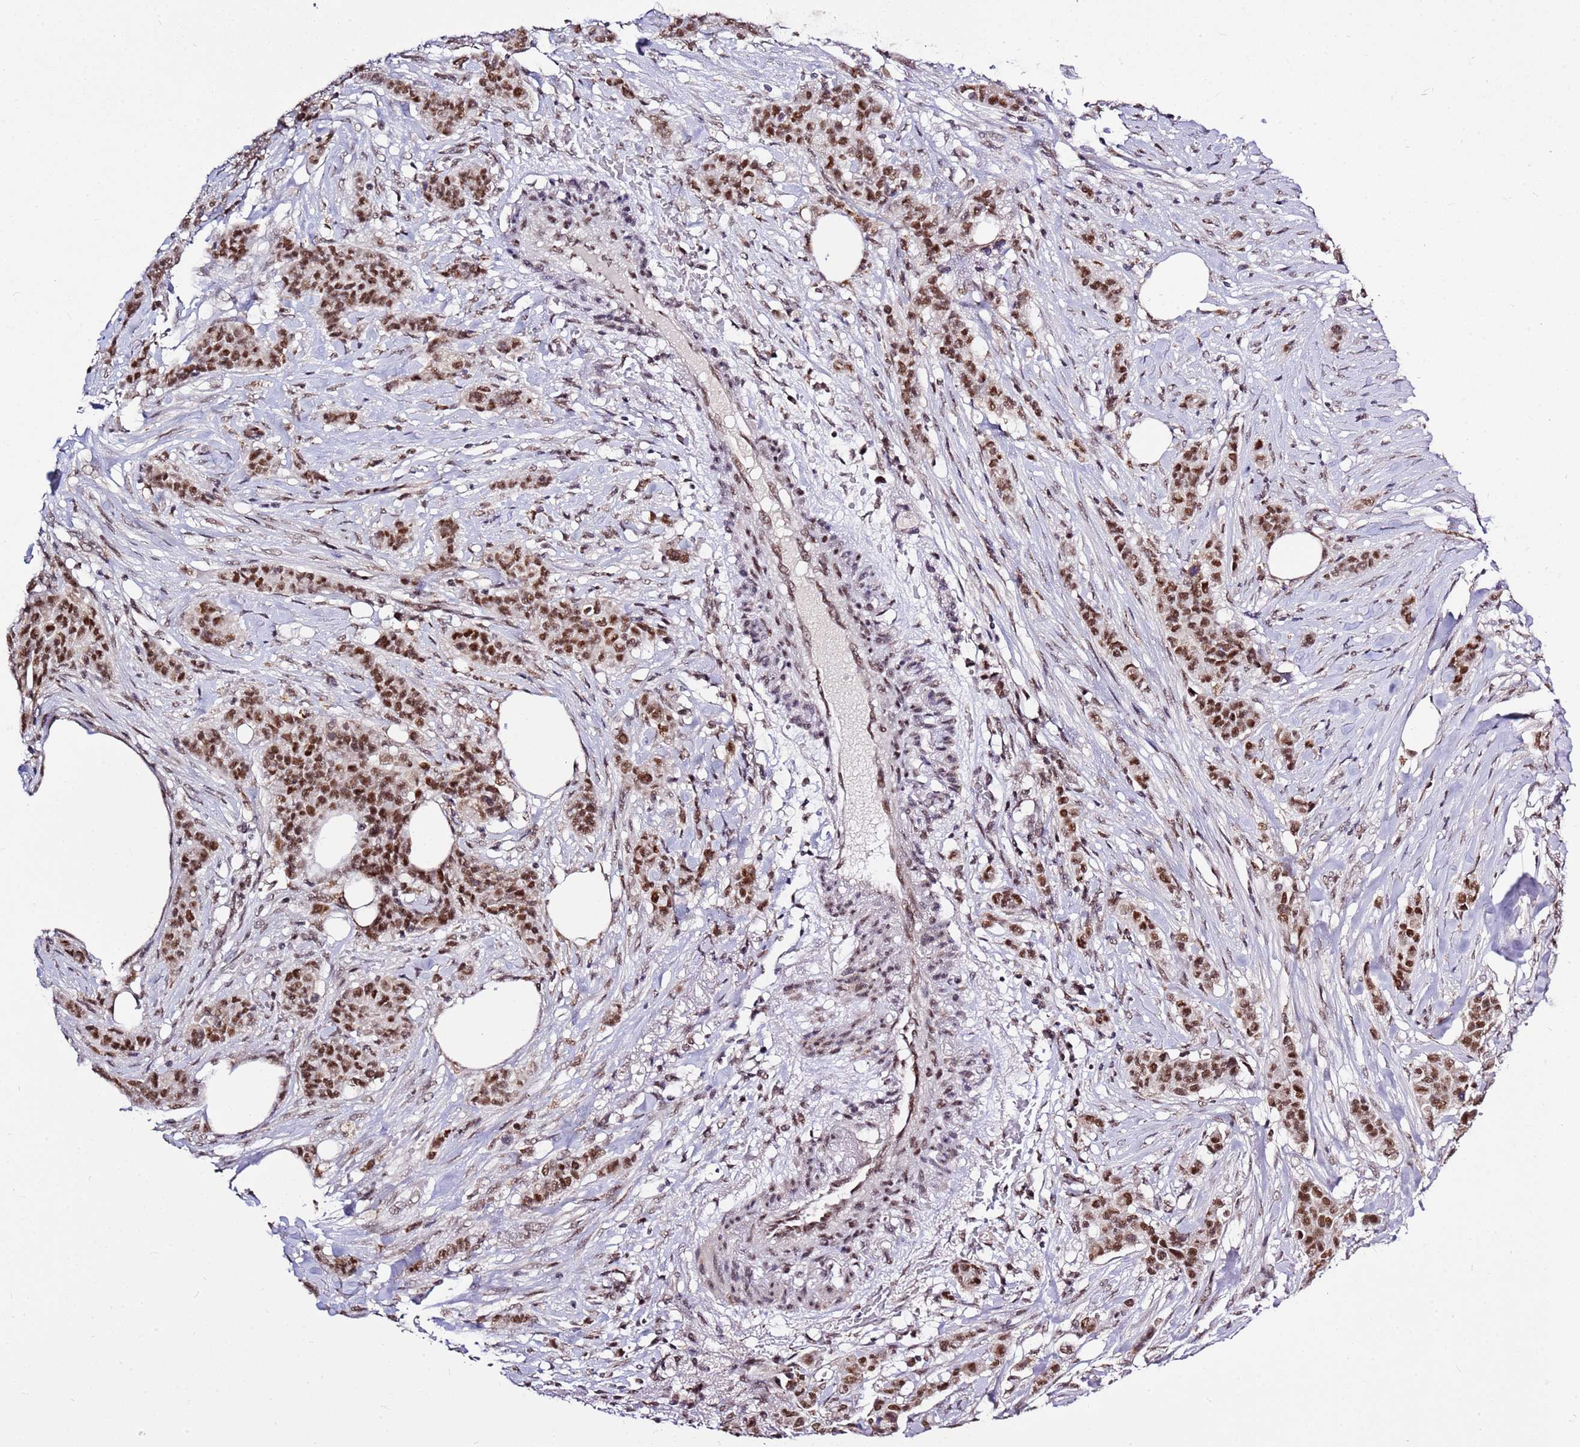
{"staining": {"intensity": "strong", "quantity": ">75%", "location": "nuclear"}, "tissue": "breast cancer", "cell_type": "Tumor cells", "image_type": "cancer", "snomed": [{"axis": "morphology", "description": "Duct carcinoma"}, {"axis": "topography", "description": "Breast"}], "caption": "Intraductal carcinoma (breast) stained with a brown dye shows strong nuclear positive expression in about >75% of tumor cells.", "gene": "AKAP8L", "patient": {"sex": "female", "age": 40}}